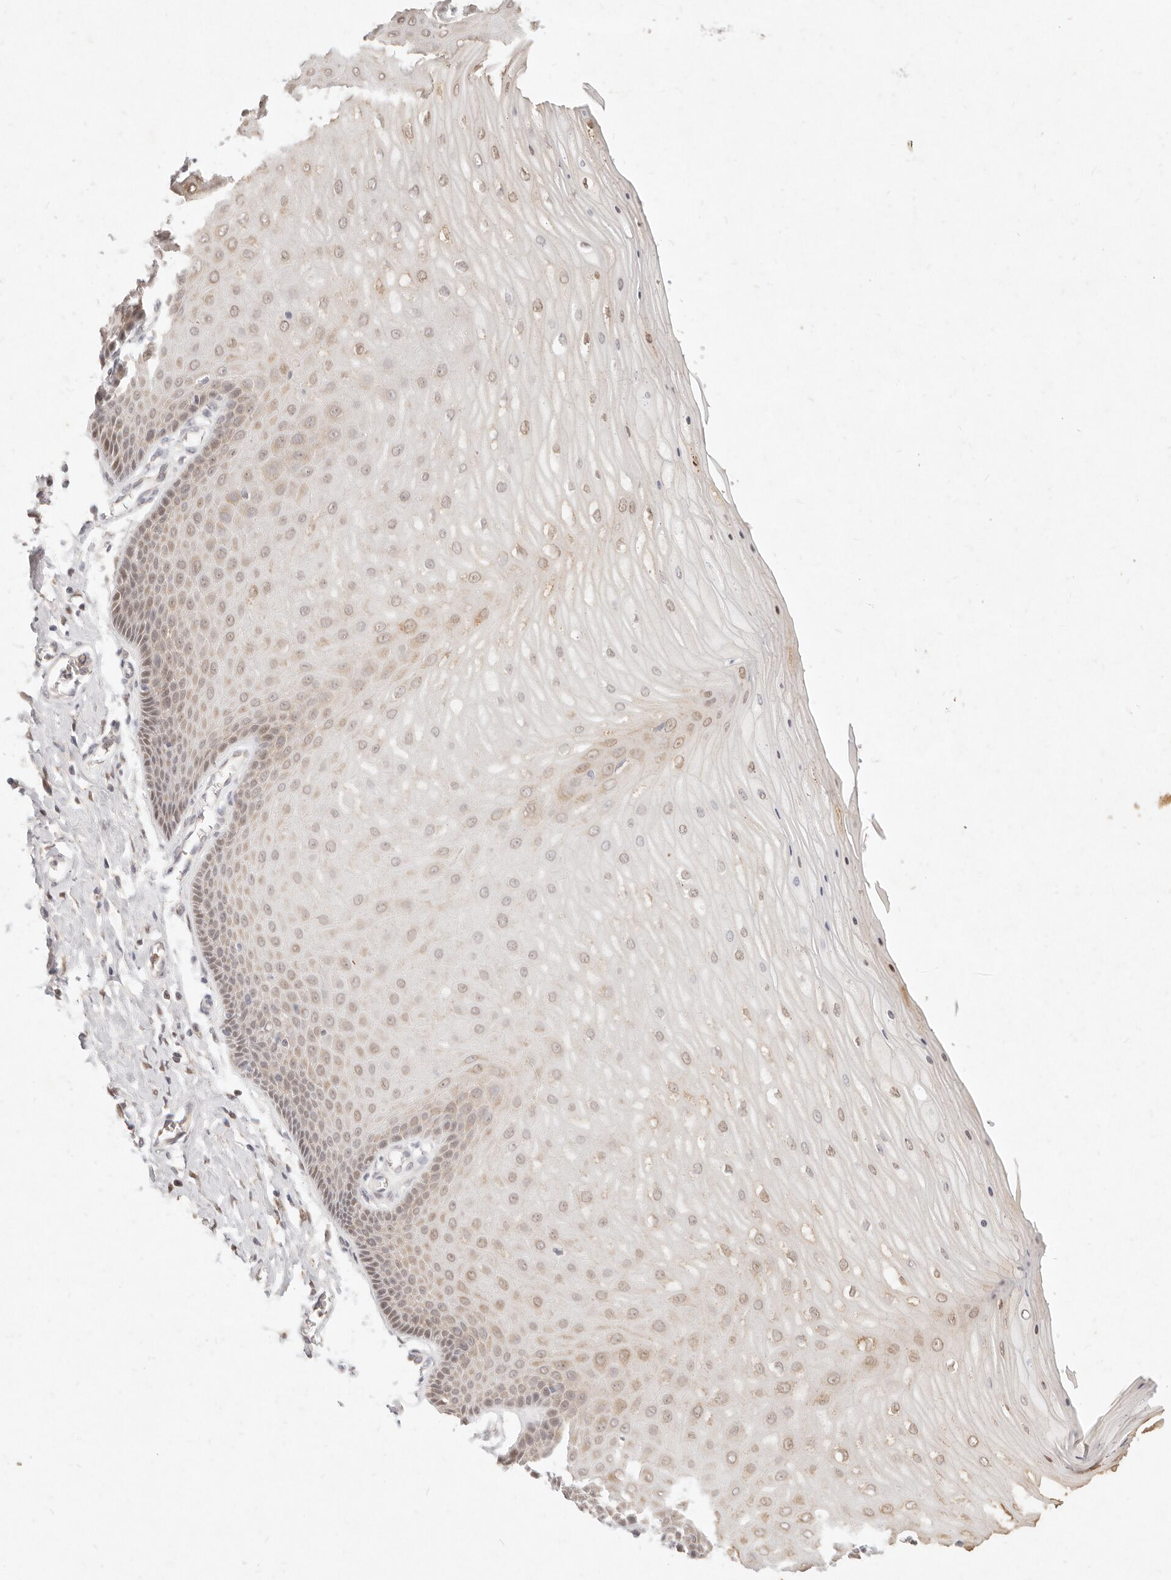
{"staining": {"intensity": "moderate", "quantity": ">75%", "location": "cytoplasmic/membranous"}, "tissue": "cervix", "cell_type": "Glandular cells", "image_type": "normal", "snomed": [{"axis": "morphology", "description": "Normal tissue, NOS"}, {"axis": "topography", "description": "Cervix"}], "caption": "Immunohistochemical staining of normal cervix reveals >75% levels of moderate cytoplasmic/membranous protein positivity in about >75% of glandular cells. The staining is performed using DAB brown chromogen to label protein expression. The nuclei are counter-stained blue using hematoxylin.", "gene": "ASCL3", "patient": {"sex": "female", "age": 55}}